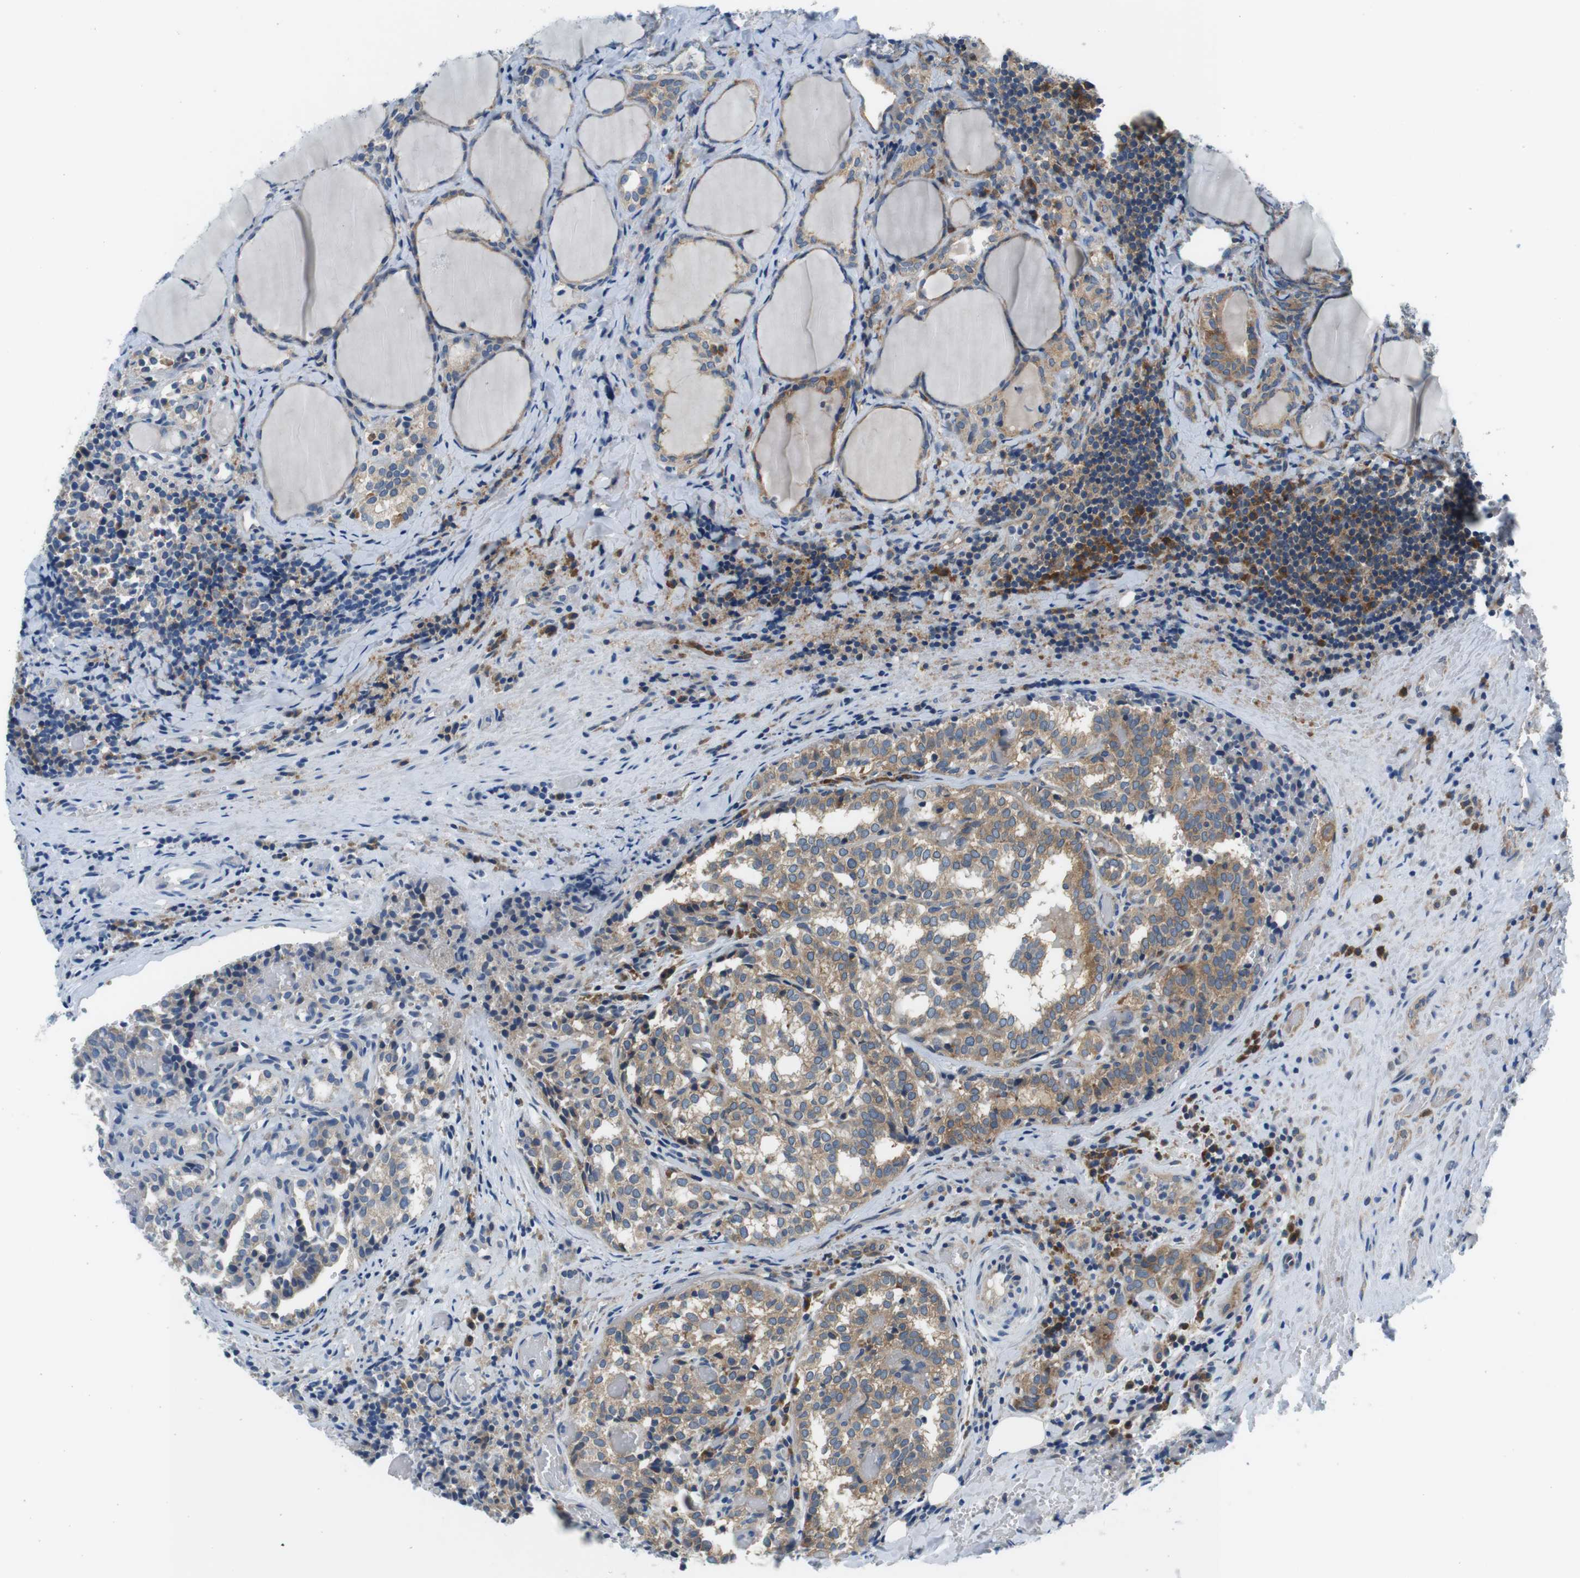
{"staining": {"intensity": "moderate", "quantity": ">75%", "location": "cytoplasmic/membranous"}, "tissue": "thyroid cancer", "cell_type": "Tumor cells", "image_type": "cancer", "snomed": [{"axis": "morphology", "description": "Normal tissue, NOS"}, {"axis": "morphology", "description": "Papillary adenocarcinoma, NOS"}, {"axis": "topography", "description": "Thyroid gland"}], "caption": "A medium amount of moderate cytoplasmic/membranous staining is identified in about >75% of tumor cells in thyroid papillary adenocarcinoma tissue.", "gene": "EIF2B5", "patient": {"sex": "female", "age": 30}}